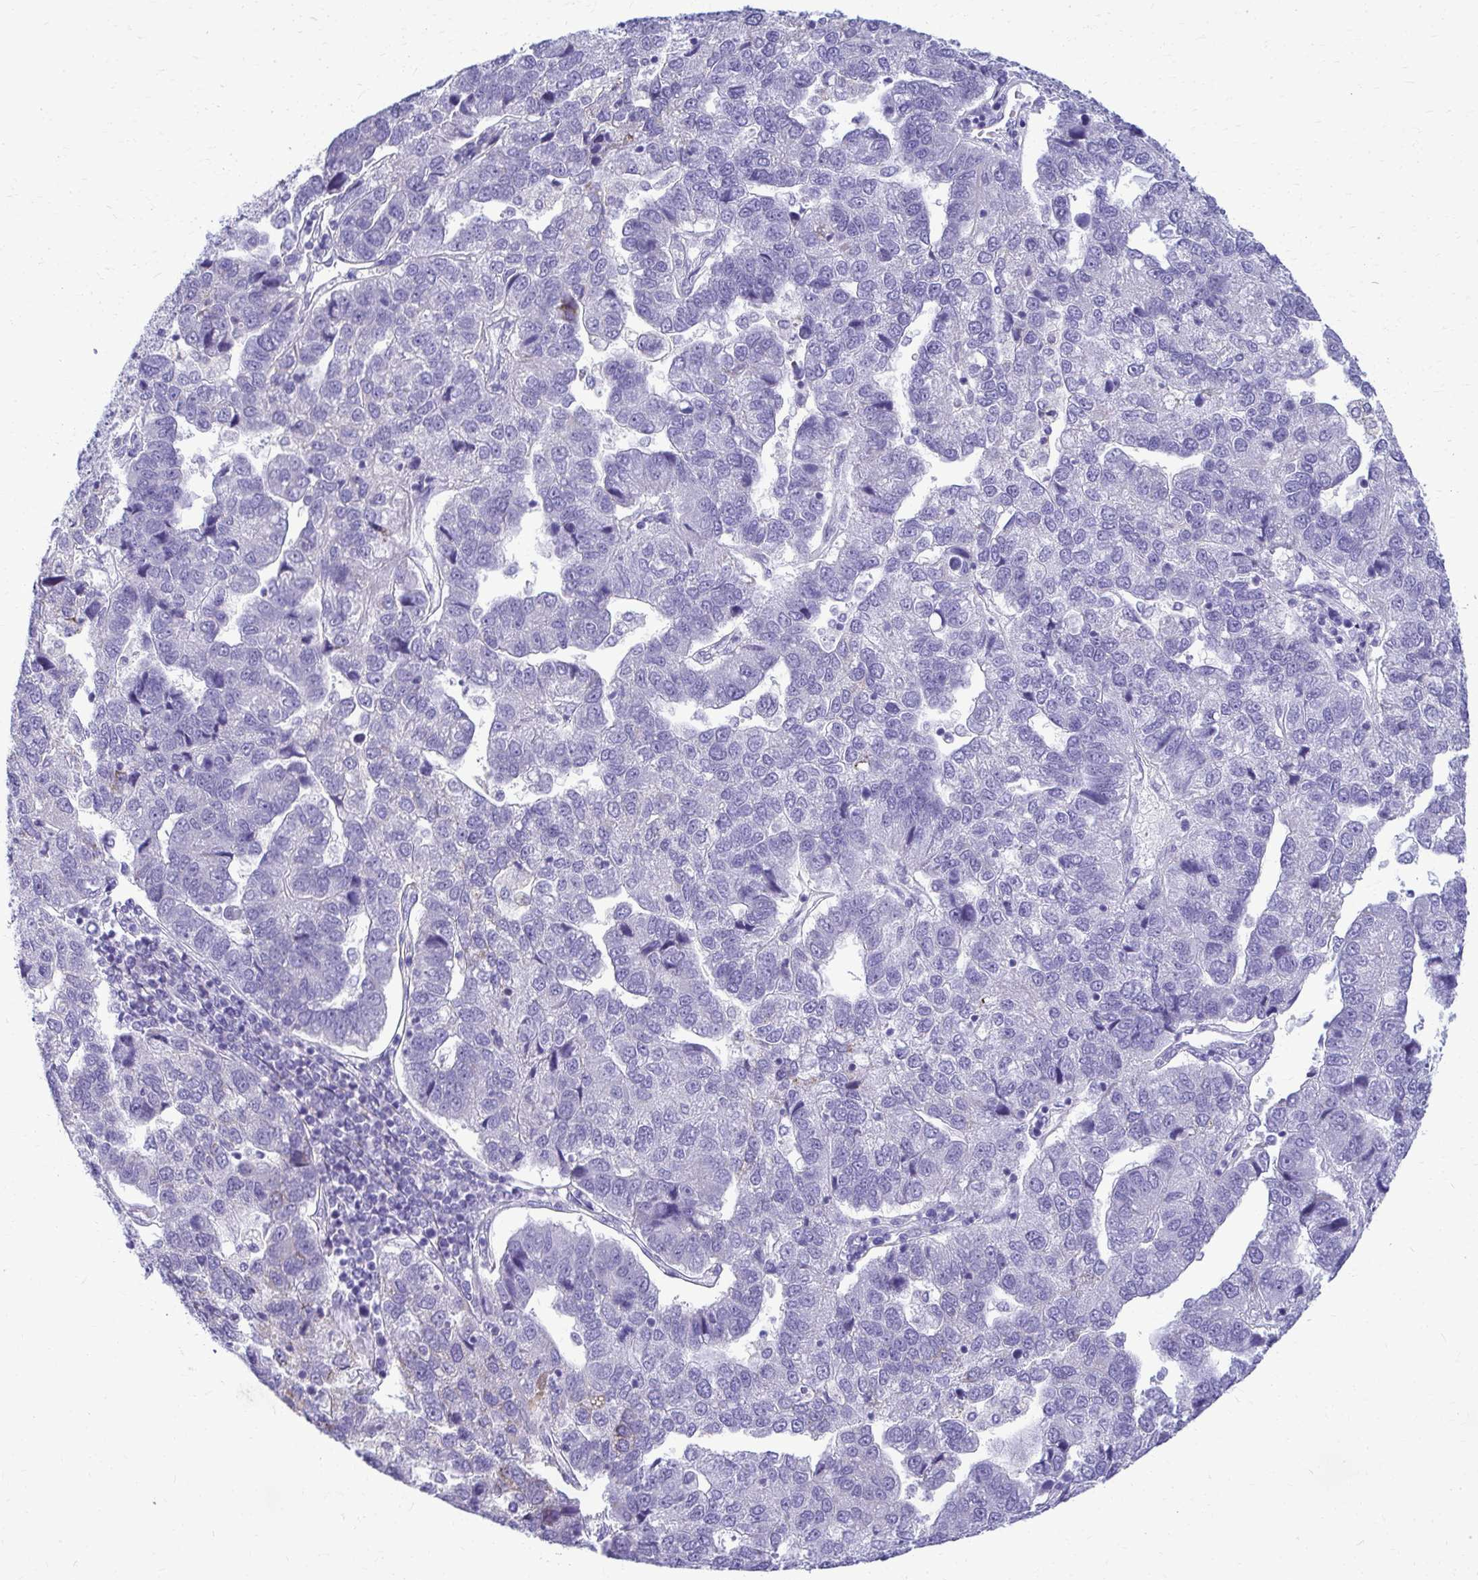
{"staining": {"intensity": "negative", "quantity": "none", "location": "none"}, "tissue": "pancreatic cancer", "cell_type": "Tumor cells", "image_type": "cancer", "snomed": [{"axis": "morphology", "description": "Adenocarcinoma, NOS"}, {"axis": "topography", "description": "Pancreas"}], "caption": "A photomicrograph of pancreatic cancer (adenocarcinoma) stained for a protein shows no brown staining in tumor cells.", "gene": "AIG1", "patient": {"sex": "female", "age": 61}}